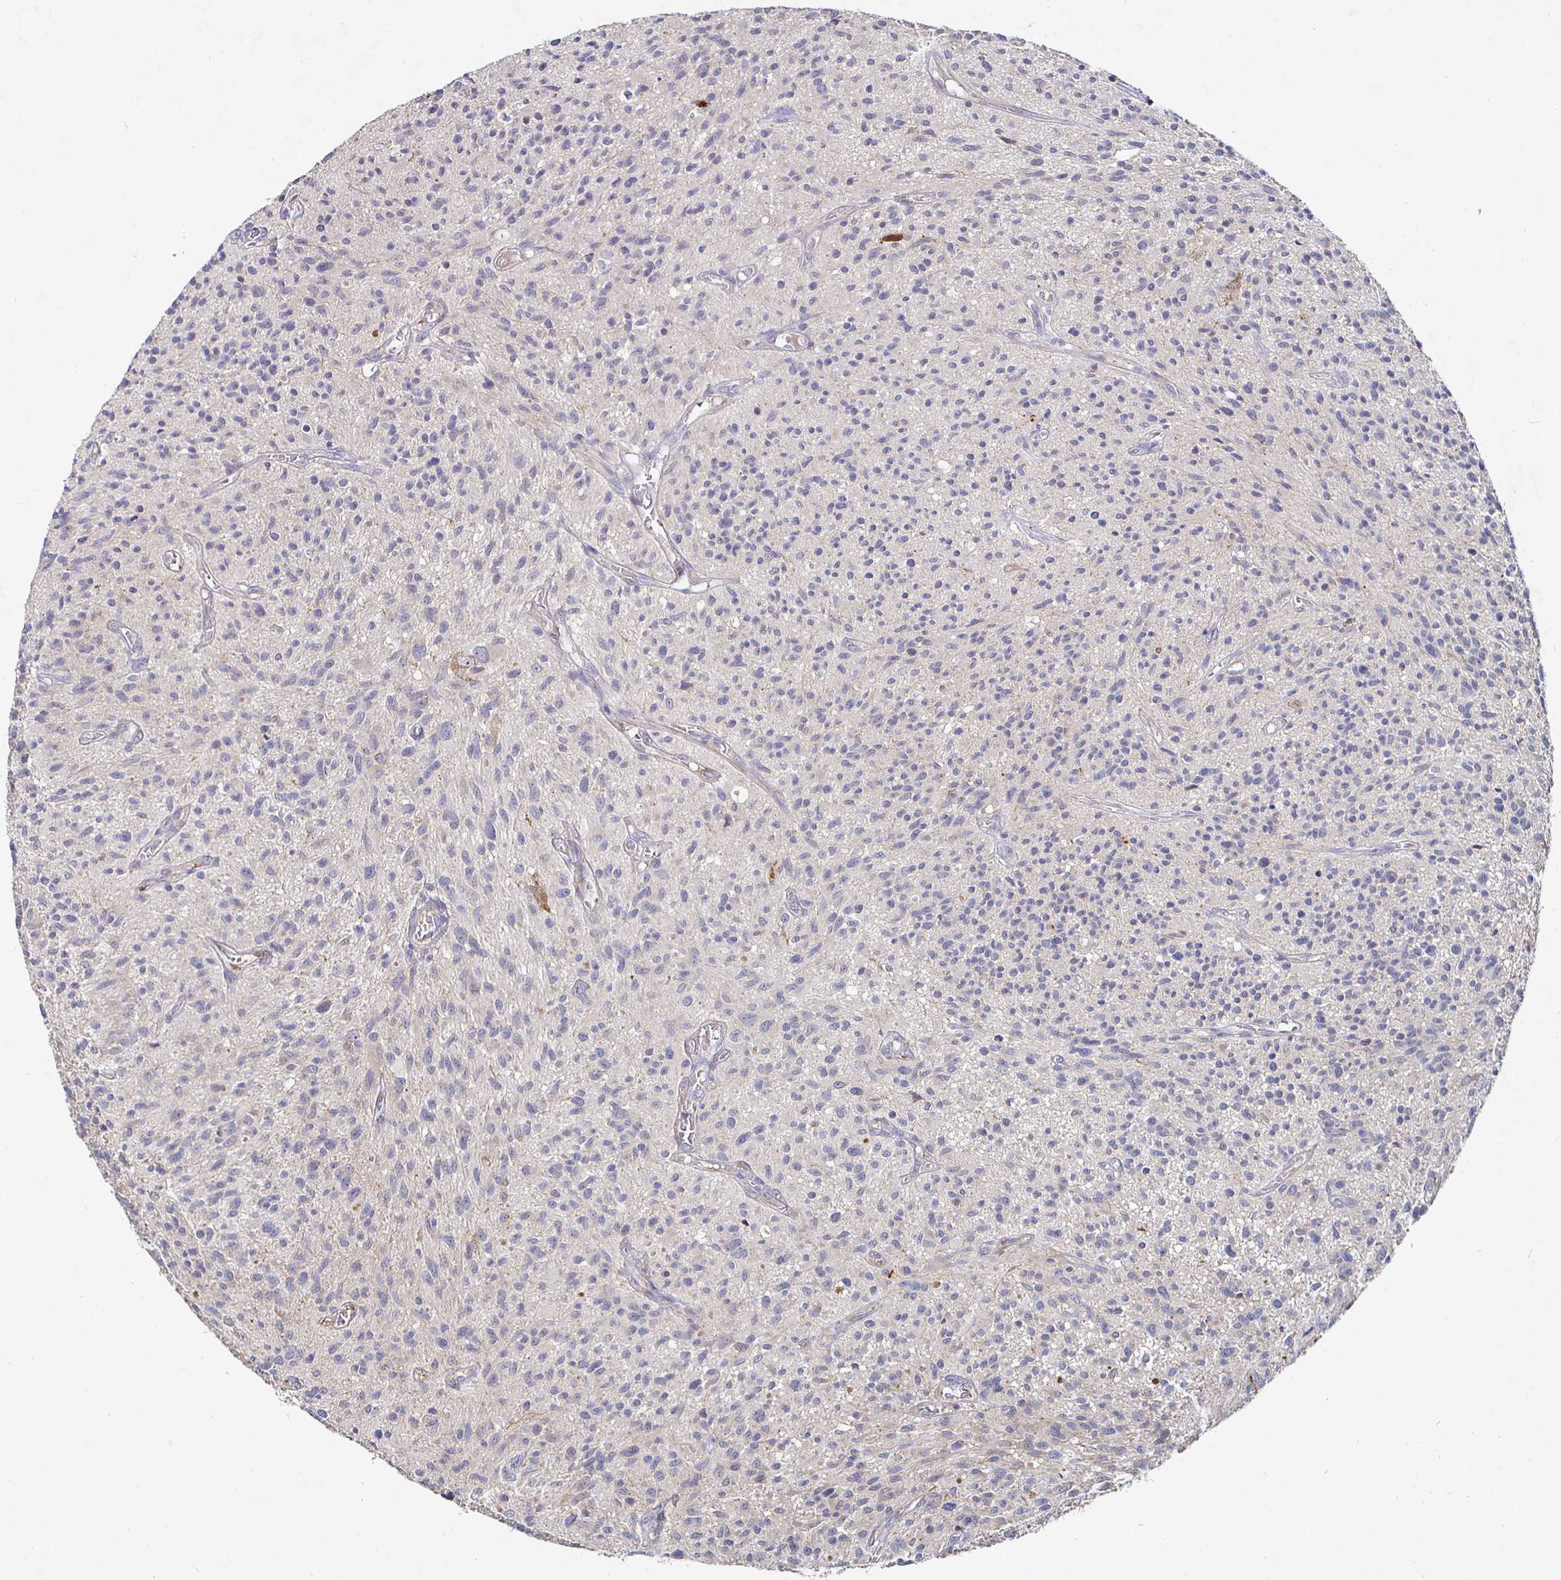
{"staining": {"intensity": "negative", "quantity": "none", "location": "none"}, "tissue": "glioma", "cell_type": "Tumor cells", "image_type": "cancer", "snomed": [{"axis": "morphology", "description": "Glioma, malignant, High grade"}, {"axis": "topography", "description": "Brain"}], "caption": "Malignant glioma (high-grade) was stained to show a protein in brown. There is no significant staining in tumor cells.", "gene": "NRSN1", "patient": {"sex": "male", "age": 75}}